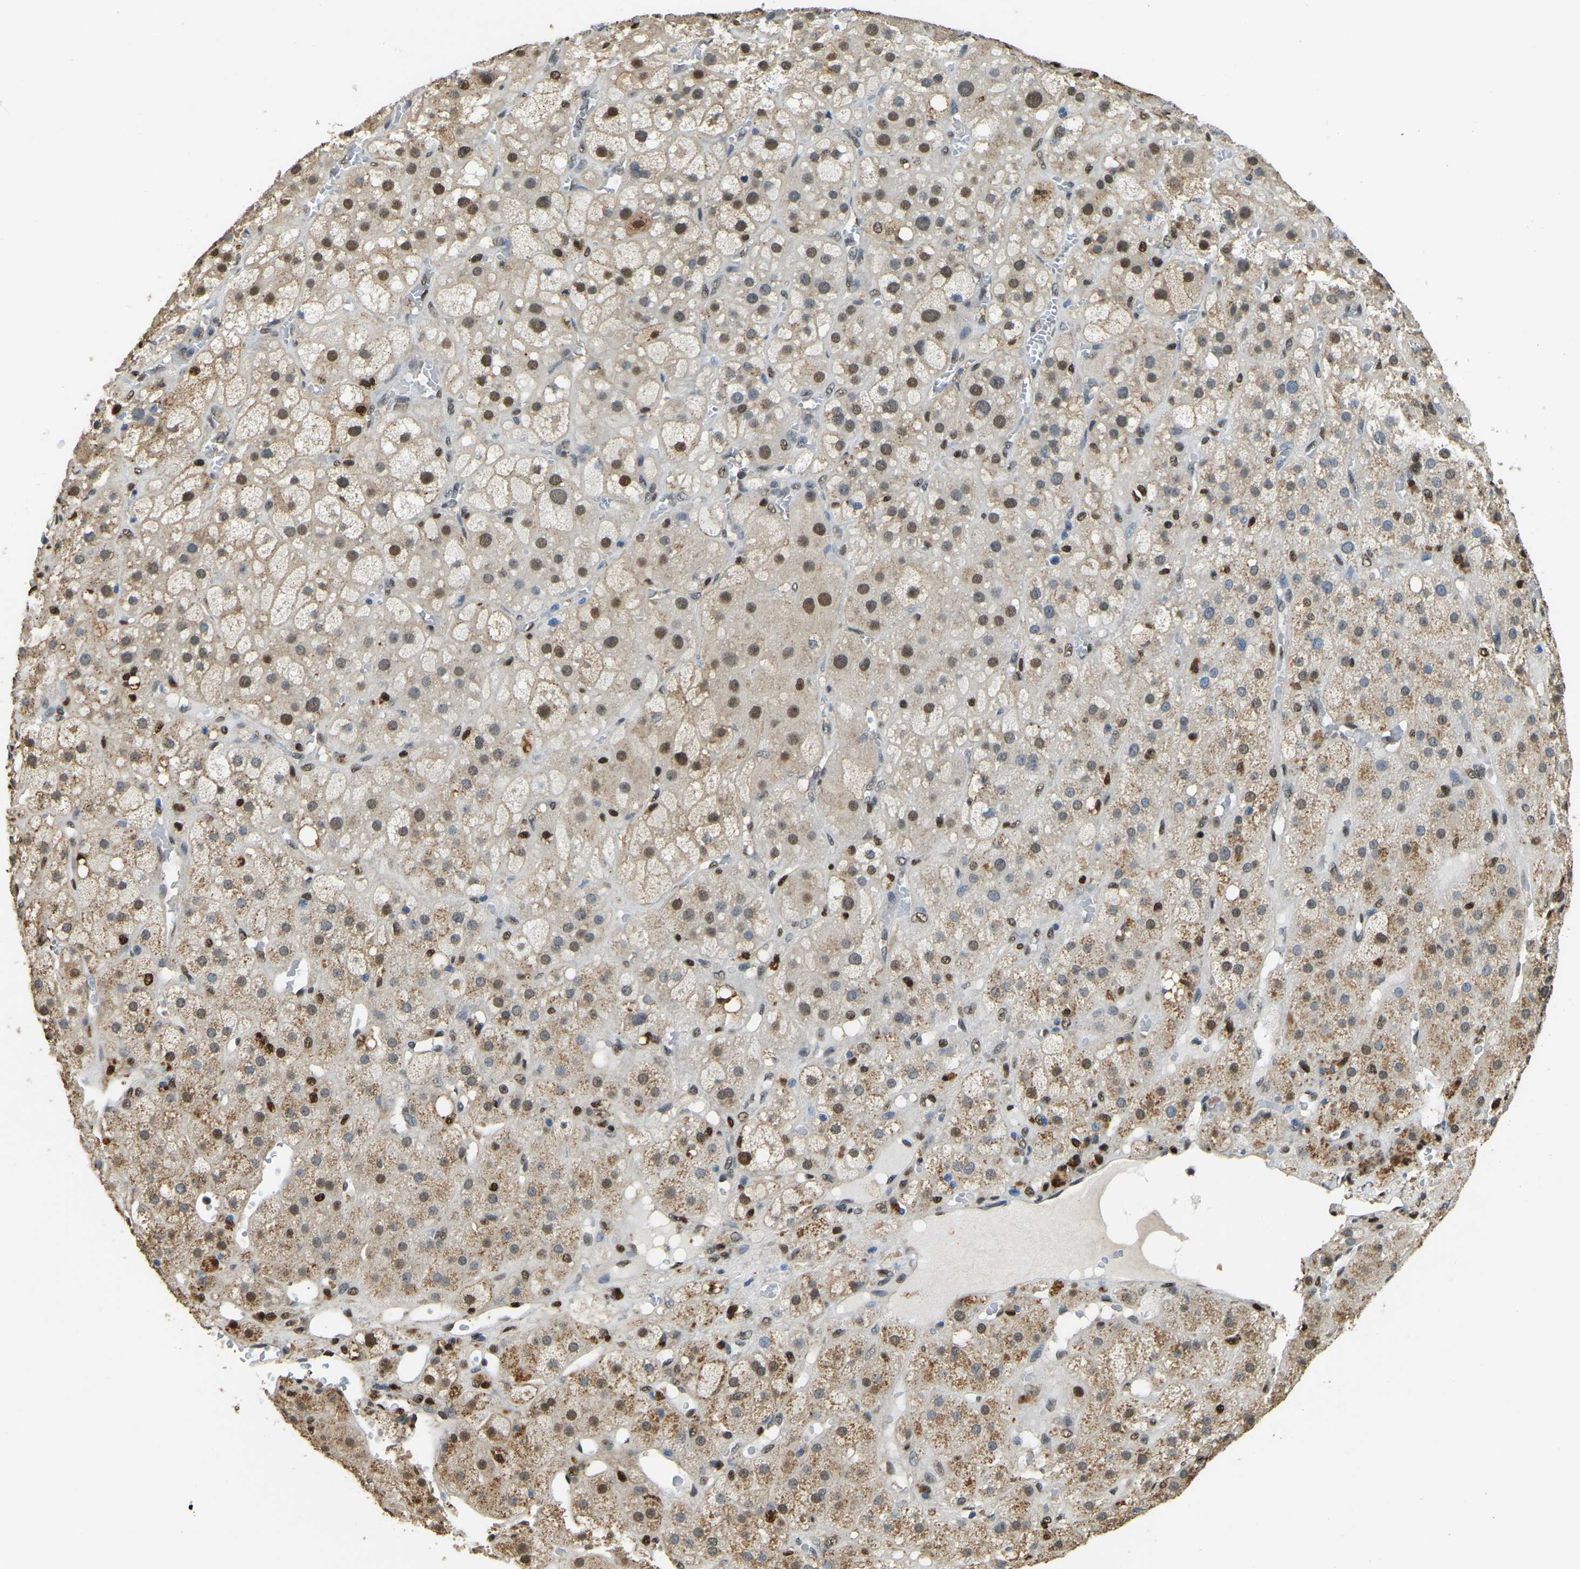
{"staining": {"intensity": "strong", "quantity": ">75%", "location": "cytoplasmic/membranous,nuclear"}, "tissue": "adrenal gland", "cell_type": "Glandular cells", "image_type": "normal", "snomed": [{"axis": "morphology", "description": "Normal tissue, NOS"}, {"axis": "topography", "description": "Adrenal gland"}], "caption": "Immunohistochemistry (IHC) staining of benign adrenal gland, which exhibits high levels of strong cytoplasmic/membranous,nuclear staining in about >75% of glandular cells indicating strong cytoplasmic/membranous,nuclear protein staining. The staining was performed using DAB (3,3'-diaminobenzidine) (brown) for protein detection and nuclei were counterstained in hematoxylin (blue).", "gene": "NANS", "patient": {"sex": "female", "age": 47}}